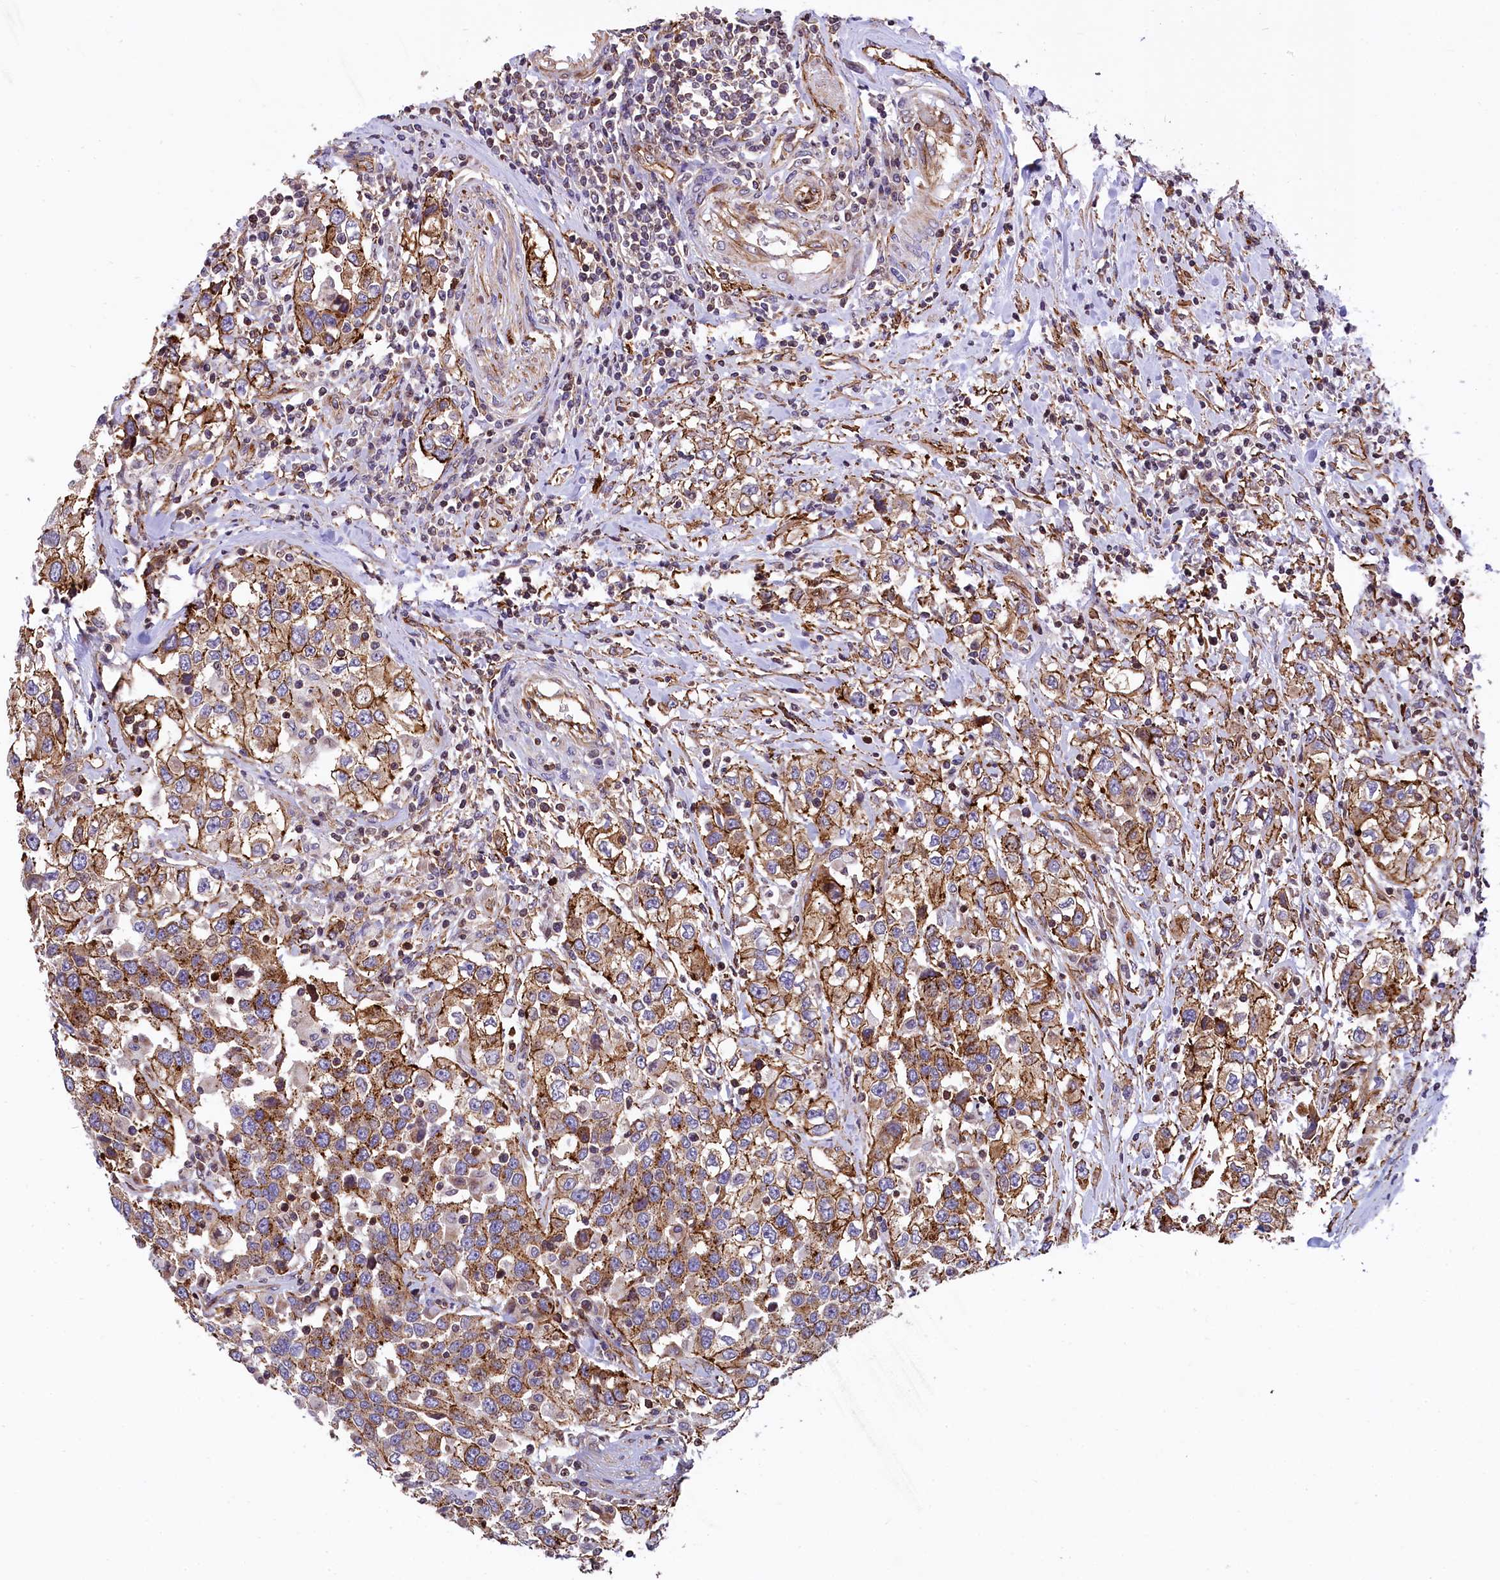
{"staining": {"intensity": "moderate", "quantity": ">75%", "location": "cytoplasmic/membranous"}, "tissue": "urothelial cancer", "cell_type": "Tumor cells", "image_type": "cancer", "snomed": [{"axis": "morphology", "description": "Urothelial carcinoma, High grade"}, {"axis": "topography", "description": "Urinary bladder"}], "caption": "Immunohistochemistry (DAB (3,3'-diaminobenzidine)) staining of urothelial cancer exhibits moderate cytoplasmic/membranous protein positivity in approximately >75% of tumor cells.", "gene": "ZNF2", "patient": {"sex": "female", "age": 80}}